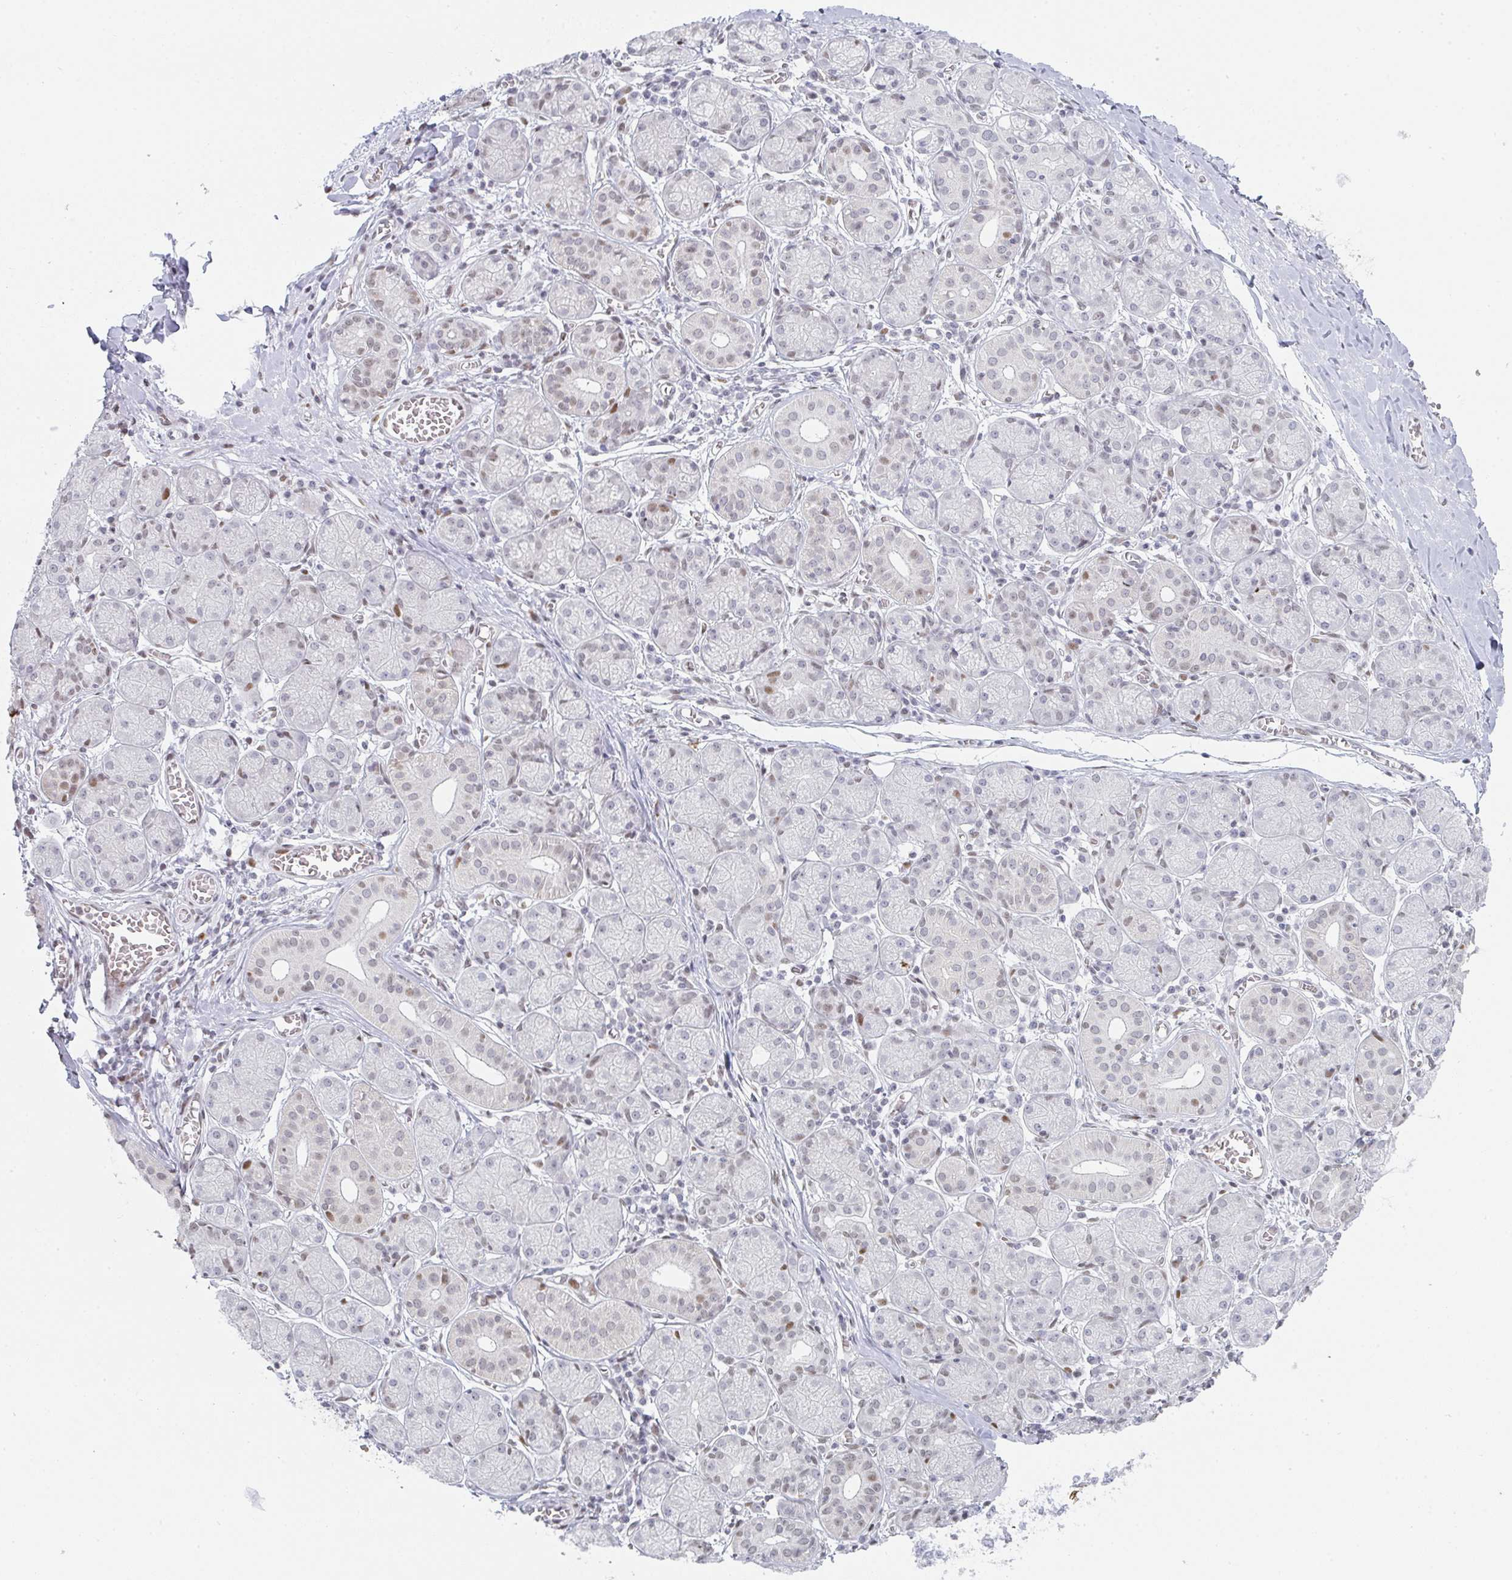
{"staining": {"intensity": "weak", "quantity": "<25%", "location": "nuclear"}, "tissue": "salivary gland", "cell_type": "Glandular cells", "image_type": "normal", "snomed": [{"axis": "morphology", "description": "Normal tissue, NOS"}, {"axis": "topography", "description": "Salivary gland"}], "caption": "Immunohistochemistry image of normal human salivary gland stained for a protein (brown), which displays no staining in glandular cells. Brightfield microscopy of immunohistochemistry (IHC) stained with DAB (3,3'-diaminobenzidine) (brown) and hematoxylin (blue), captured at high magnification.", "gene": "POU2AF2", "patient": {"sex": "female", "age": 24}}